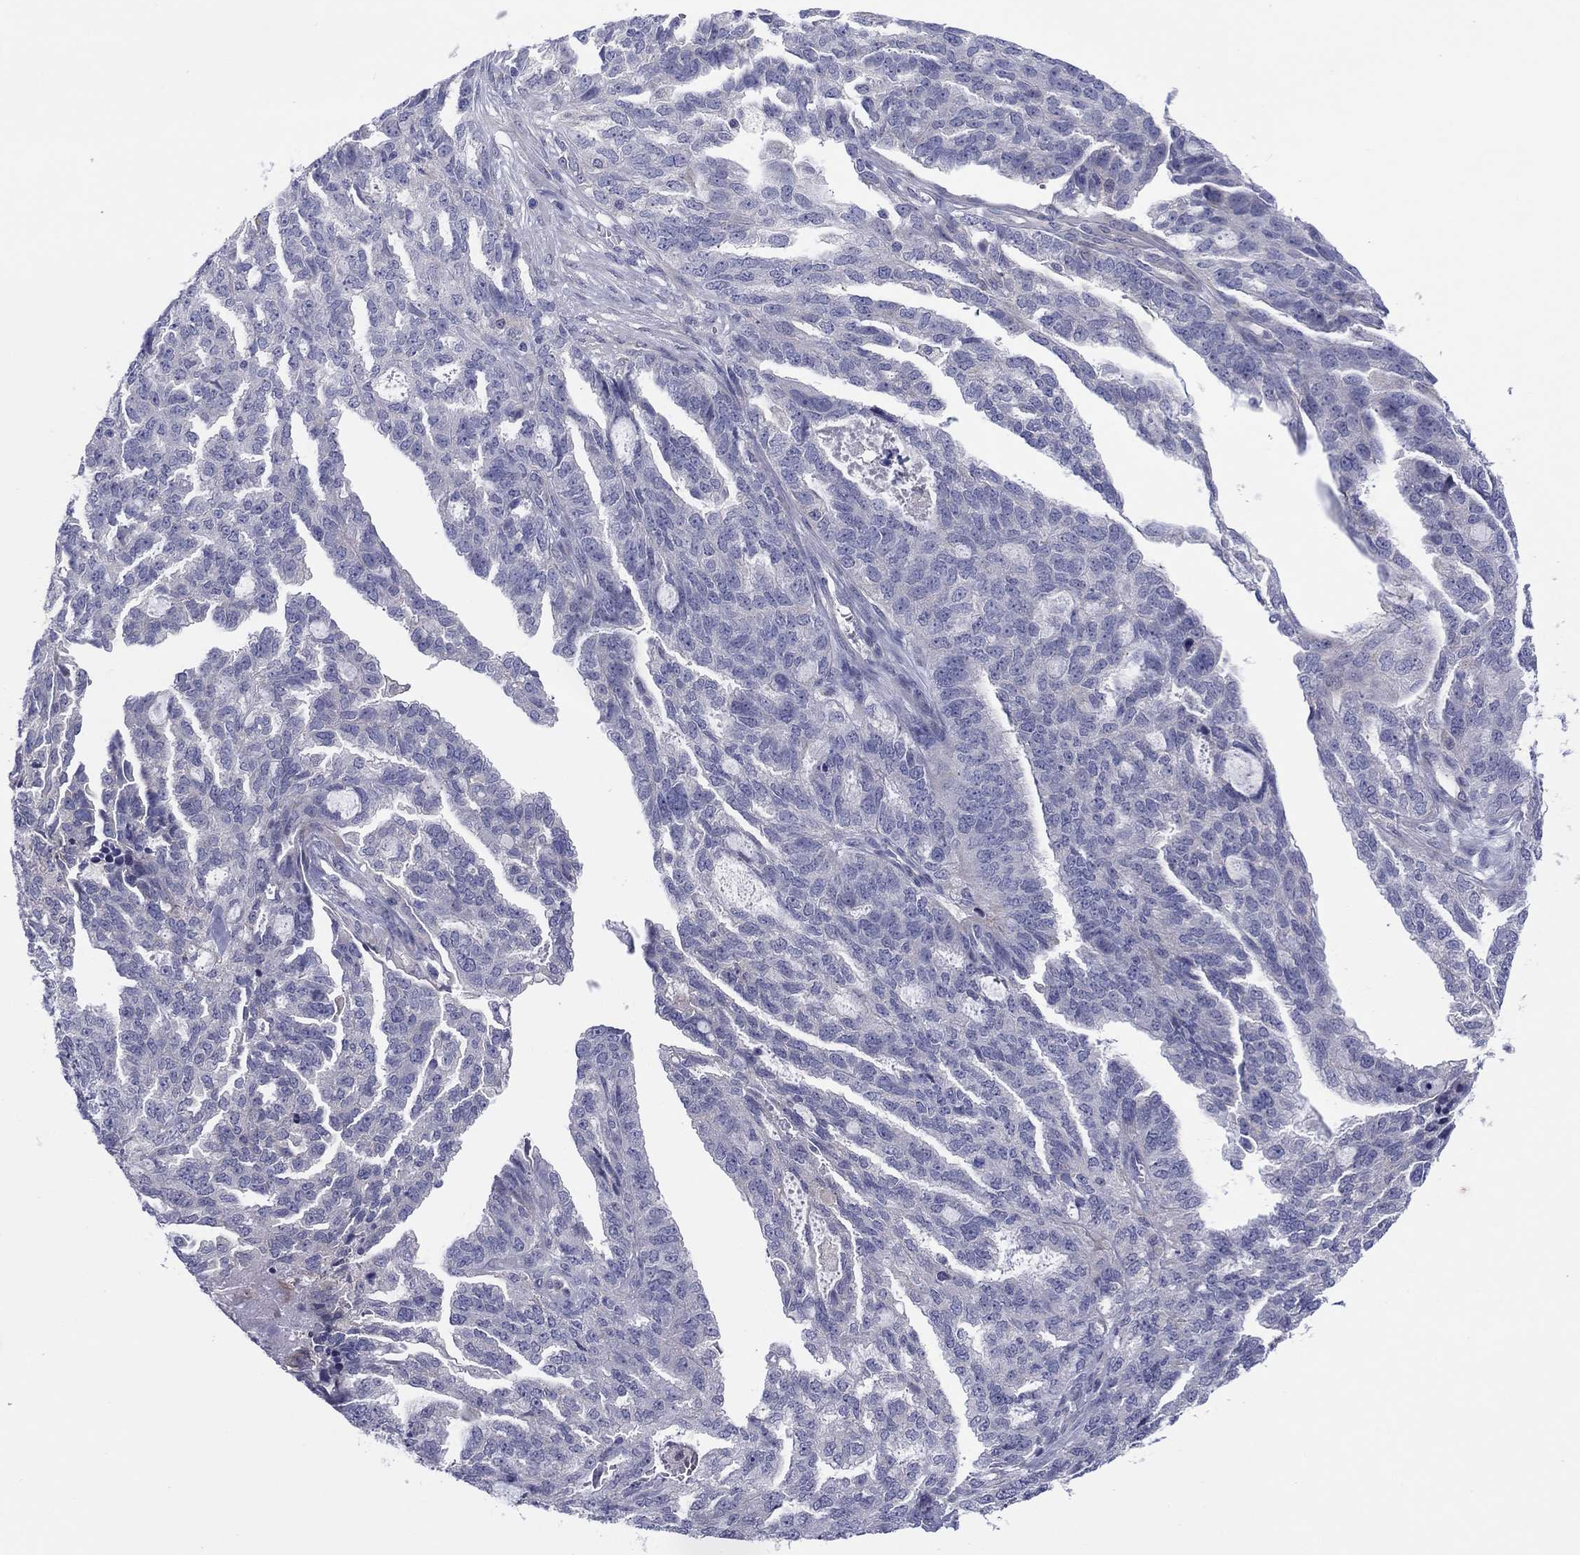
{"staining": {"intensity": "negative", "quantity": "none", "location": "none"}, "tissue": "ovarian cancer", "cell_type": "Tumor cells", "image_type": "cancer", "snomed": [{"axis": "morphology", "description": "Cystadenocarcinoma, serous, NOS"}, {"axis": "topography", "description": "Ovary"}], "caption": "Immunohistochemistry photomicrograph of neoplastic tissue: human ovarian serous cystadenocarcinoma stained with DAB shows no significant protein positivity in tumor cells.", "gene": "CYP2B6", "patient": {"sex": "female", "age": 51}}